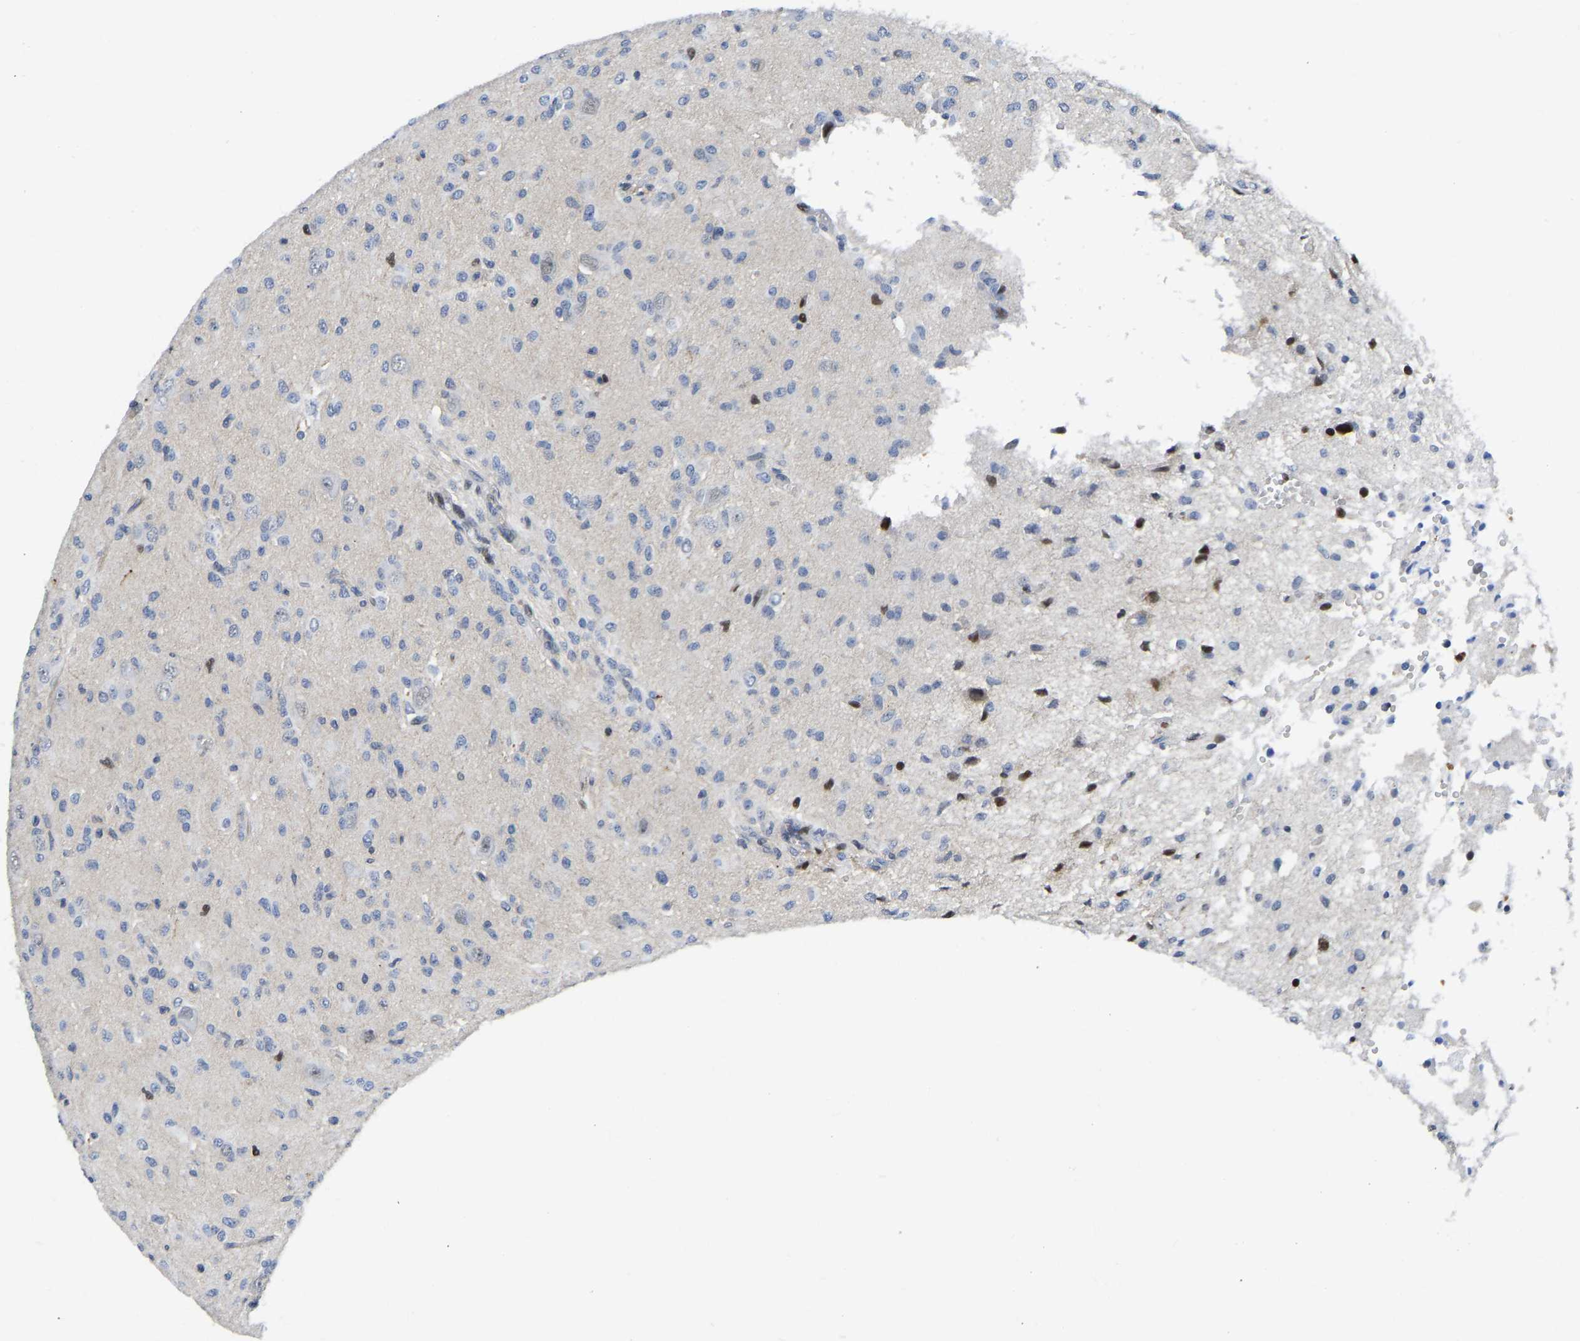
{"staining": {"intensity": "moderate", "quantity": "<25%", "location": "nuclear"}, "tissue": "glioma", "cell_type": "Tumor cells", "image_type": "cancer", "snomed": [{"axis": "morphology", "description": "Glioma, malignant, High grade"}, {"axis": "topography", "description": "Brain"}], "caption": "Immunohistochemical staining of glioma shows moderate nuclear protein positivity in about <25% of tumor cells.", "gene": "HDAC5", "patient": {"sex": "female", "age": 59}}